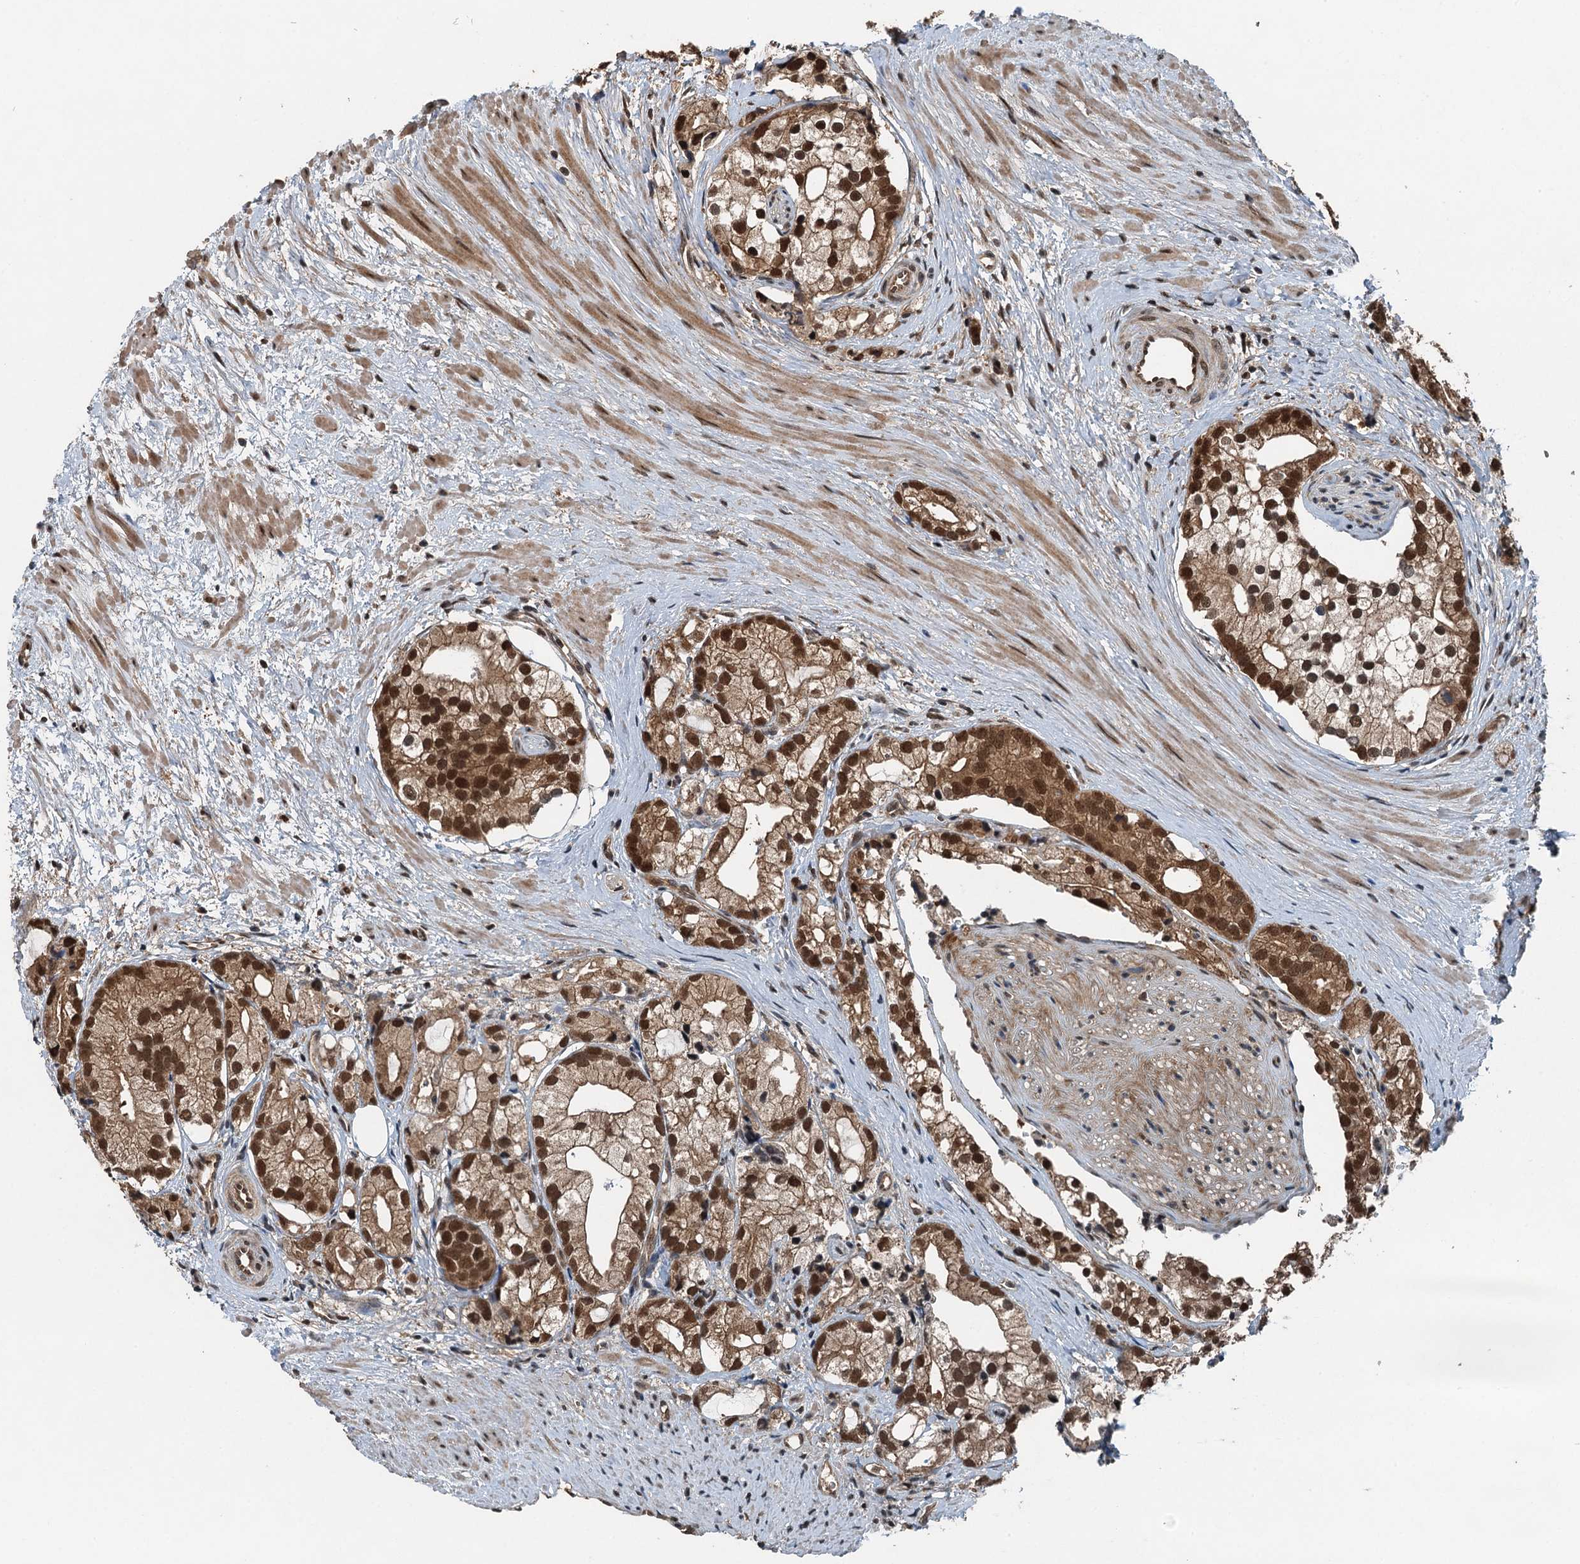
{"staining": {"intensity": "strong", "quantity": ">75%", "location": "cytoplasmic/membranous,nuclear"}, "tissue": "prostate cancer", "cell_type": "Tumor cells", "image_type": "cancer", "snomed": [{"axis": "morphology", "description": "Adenocarcinoma, High grade"}, {"axis": "topography", "description": "Prostate"}], "caption": "Immunohistochemistry image of neoplastic tissue: prostate high-grade adenocarcinoma stained using immunohistochemistry (IHC) exhibits high levels of strong protein expression localized specifically in the cytoplasmic/membranous and nuclear of tumor cells, appearing as a cytoplasmic/membranous and nuclear brown color.", "gene": "UBXN6", "patient": {"sex": "male", "age": 75}}